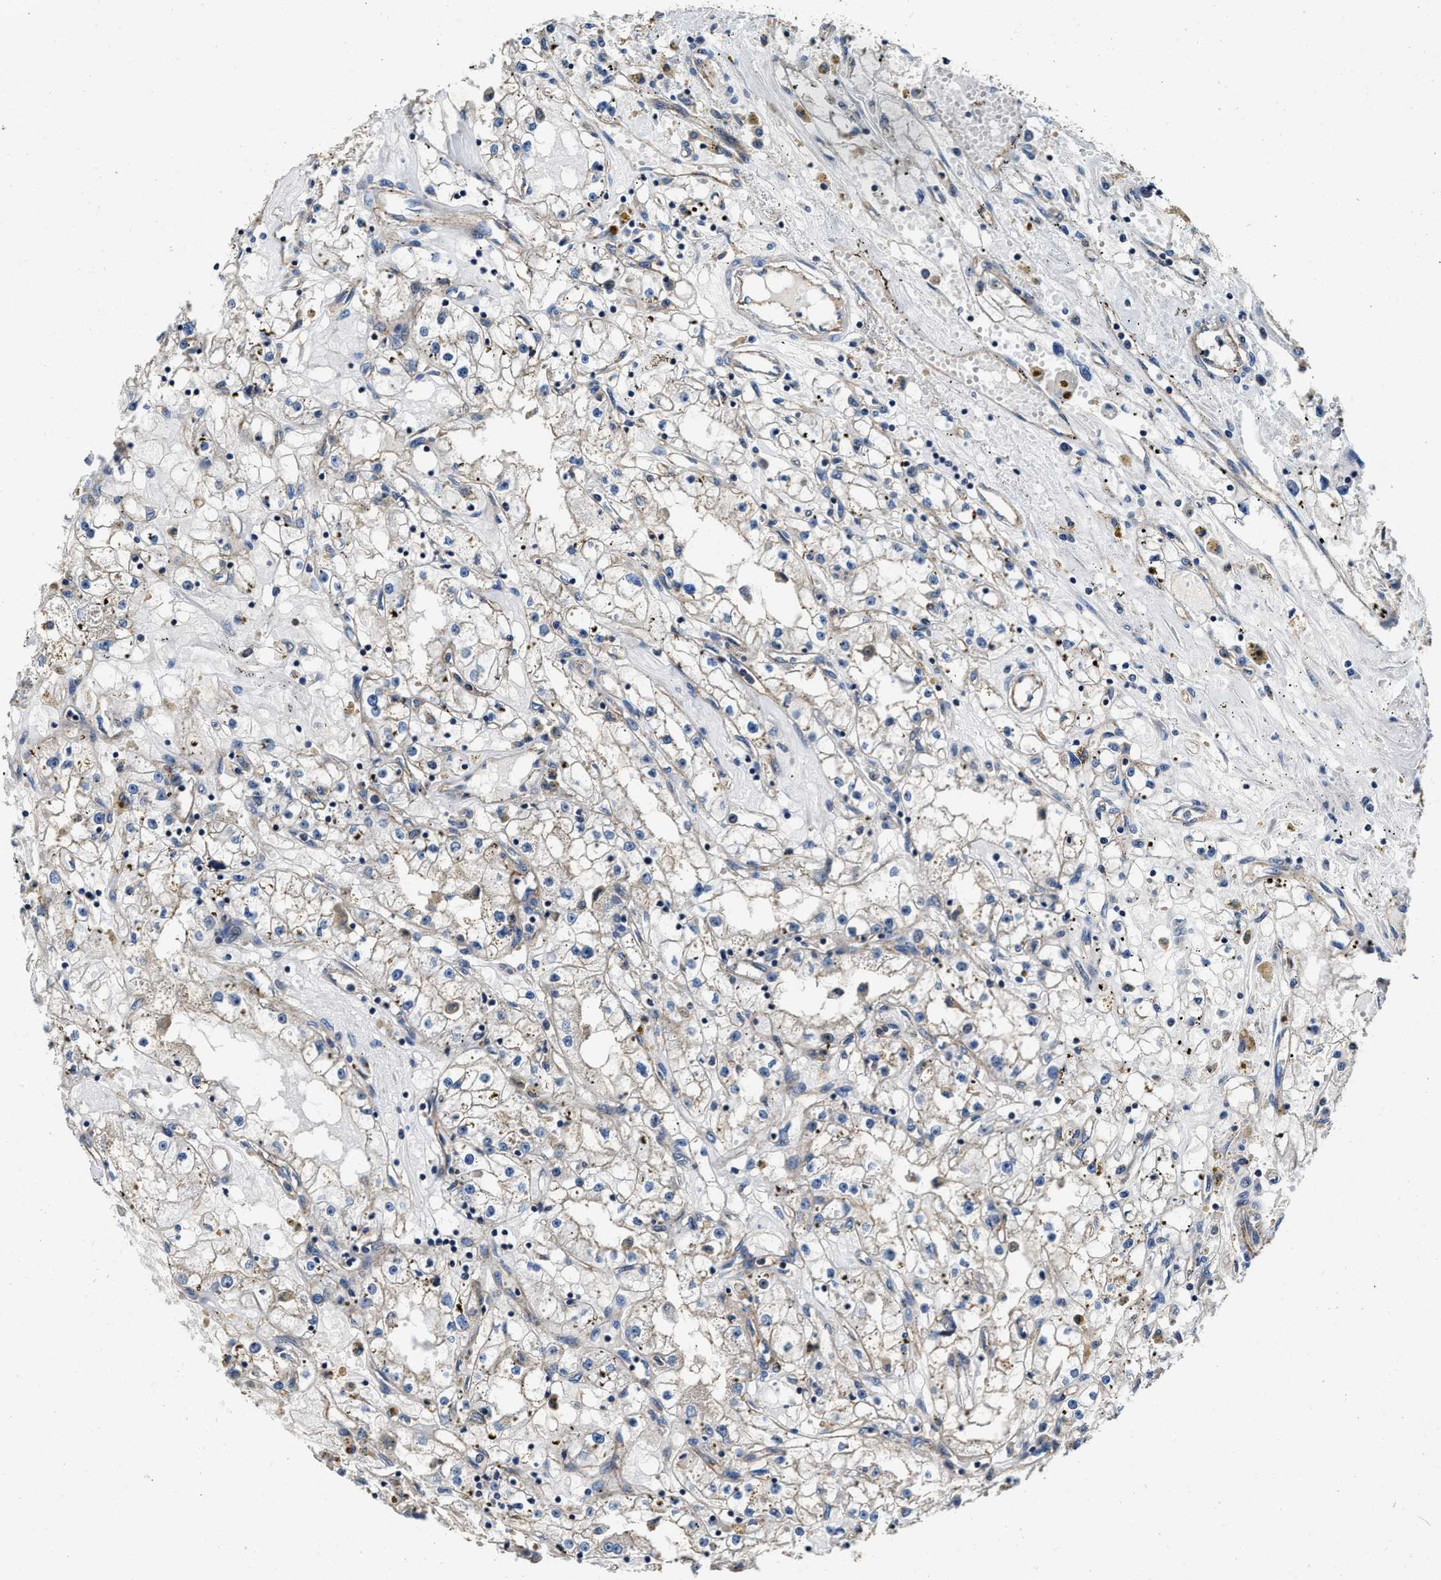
{"staining": {"intensity": "negative", "quantity": "none", "location": "none"}, "tissue": "renal cancer", "cell_type": "Tumor cells", "image_type": "cancer", "snomed": [{"axis": "morphology", "description": "Adenocarcinoma, NOS"}, {"axis": "topography", "description": "Kidney"}], "caption": "Human adenocarcinoma (renal) stained for a protein using immunohistochemistry (IHC) shows no expression in tumor cells.", "gene": "PTAR1", "patient": {"sex": "male", "age": 56}}